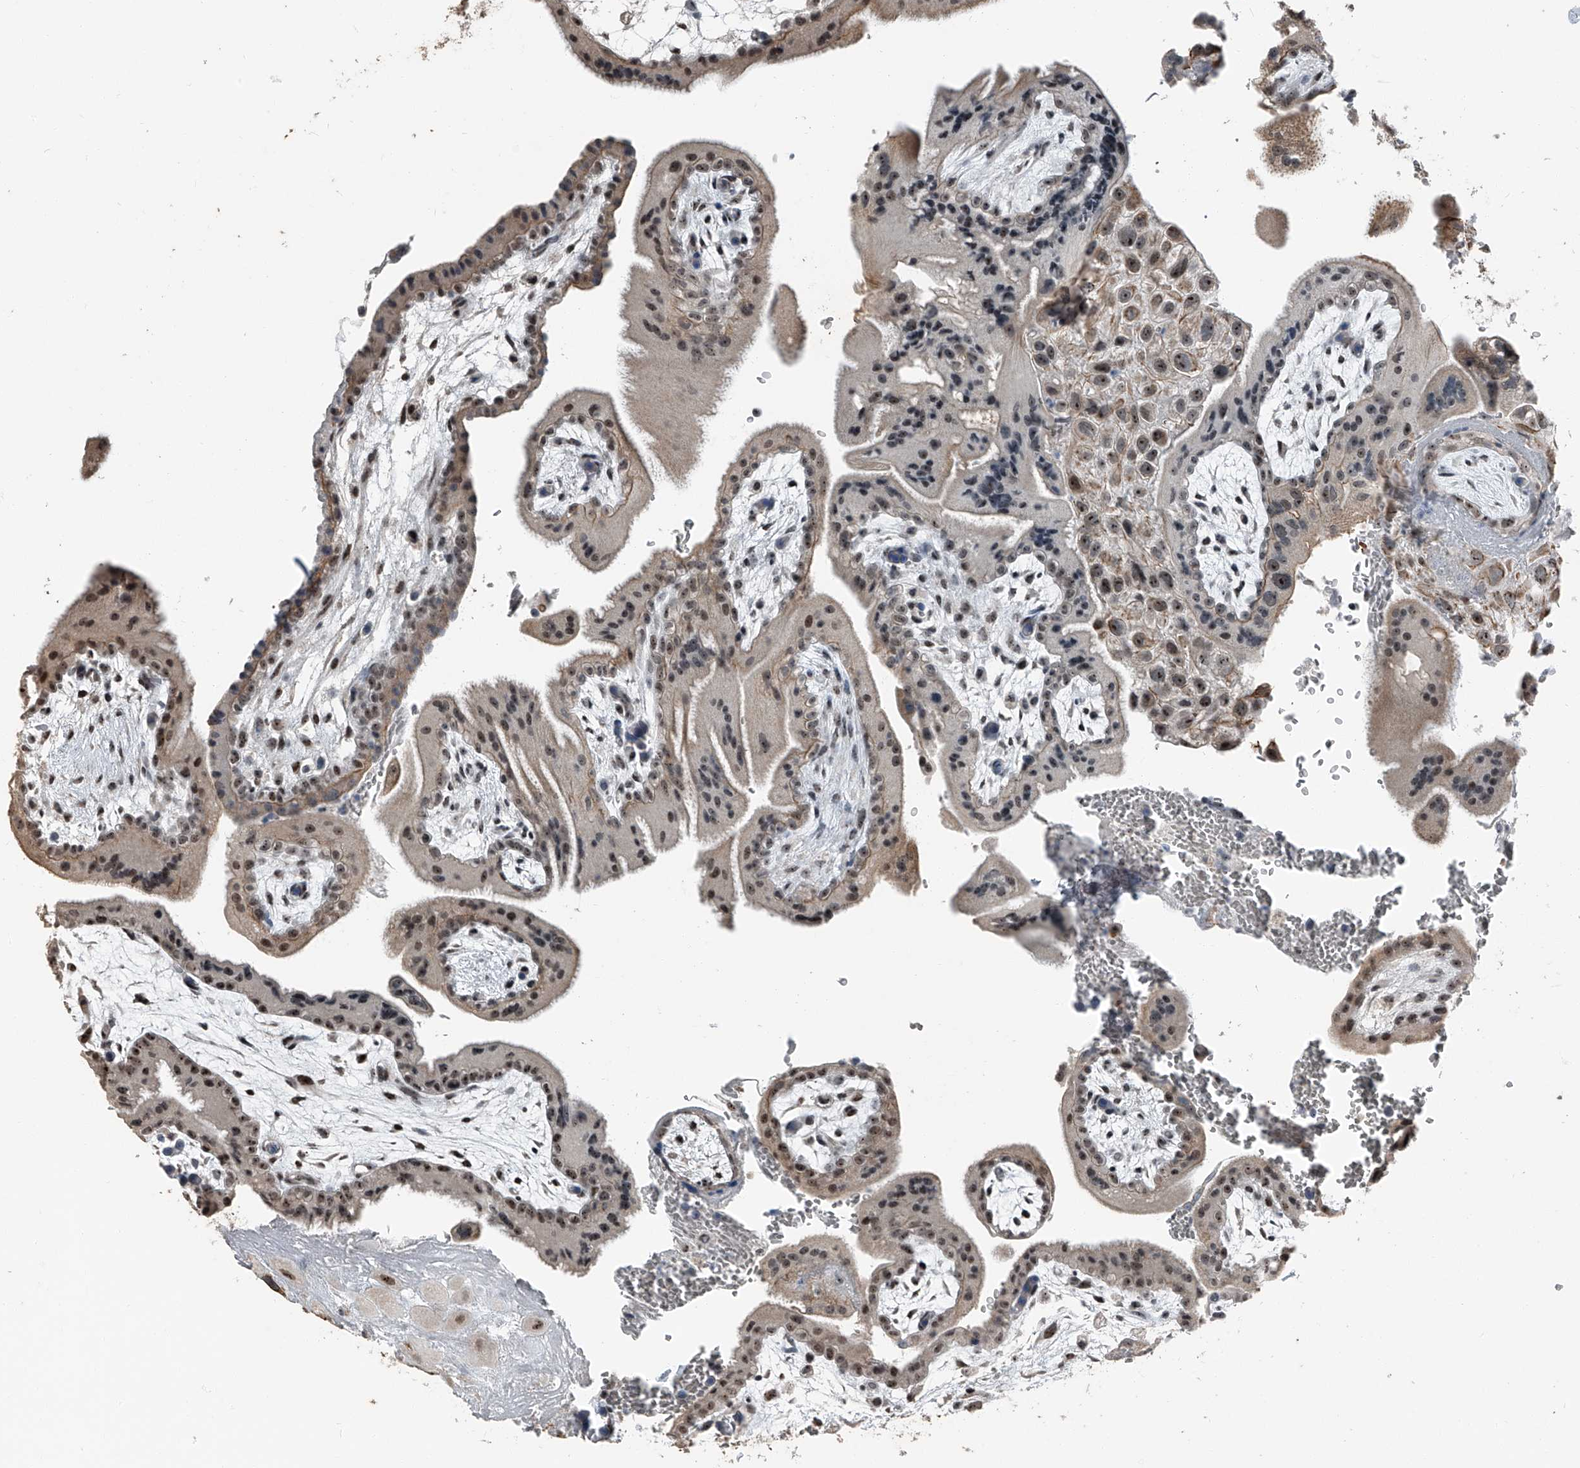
{"staining": {"intensity": "moderate", "quantity": ">75%", "location": "cytoplasmic/membranous,nuclear"}, "tissue": "placenta", "cell_type": "Trophoblastic cells", "image_type": "normal", "snomed": [{"axis": "morphology", "description": "Normal tissue, NOS"}, {"axis": "topography", "description": "Placenta"}], "caption": "Moderate cytoplasmic/membranous,nuclear expression is appreciated in approximately >75% of trophoblastic cells in benign placenta. (DAB IHC with brightfield microscopy, high magnification).", "gene": "TCOF1", "patient": {"sex": "female", "age": 35}}